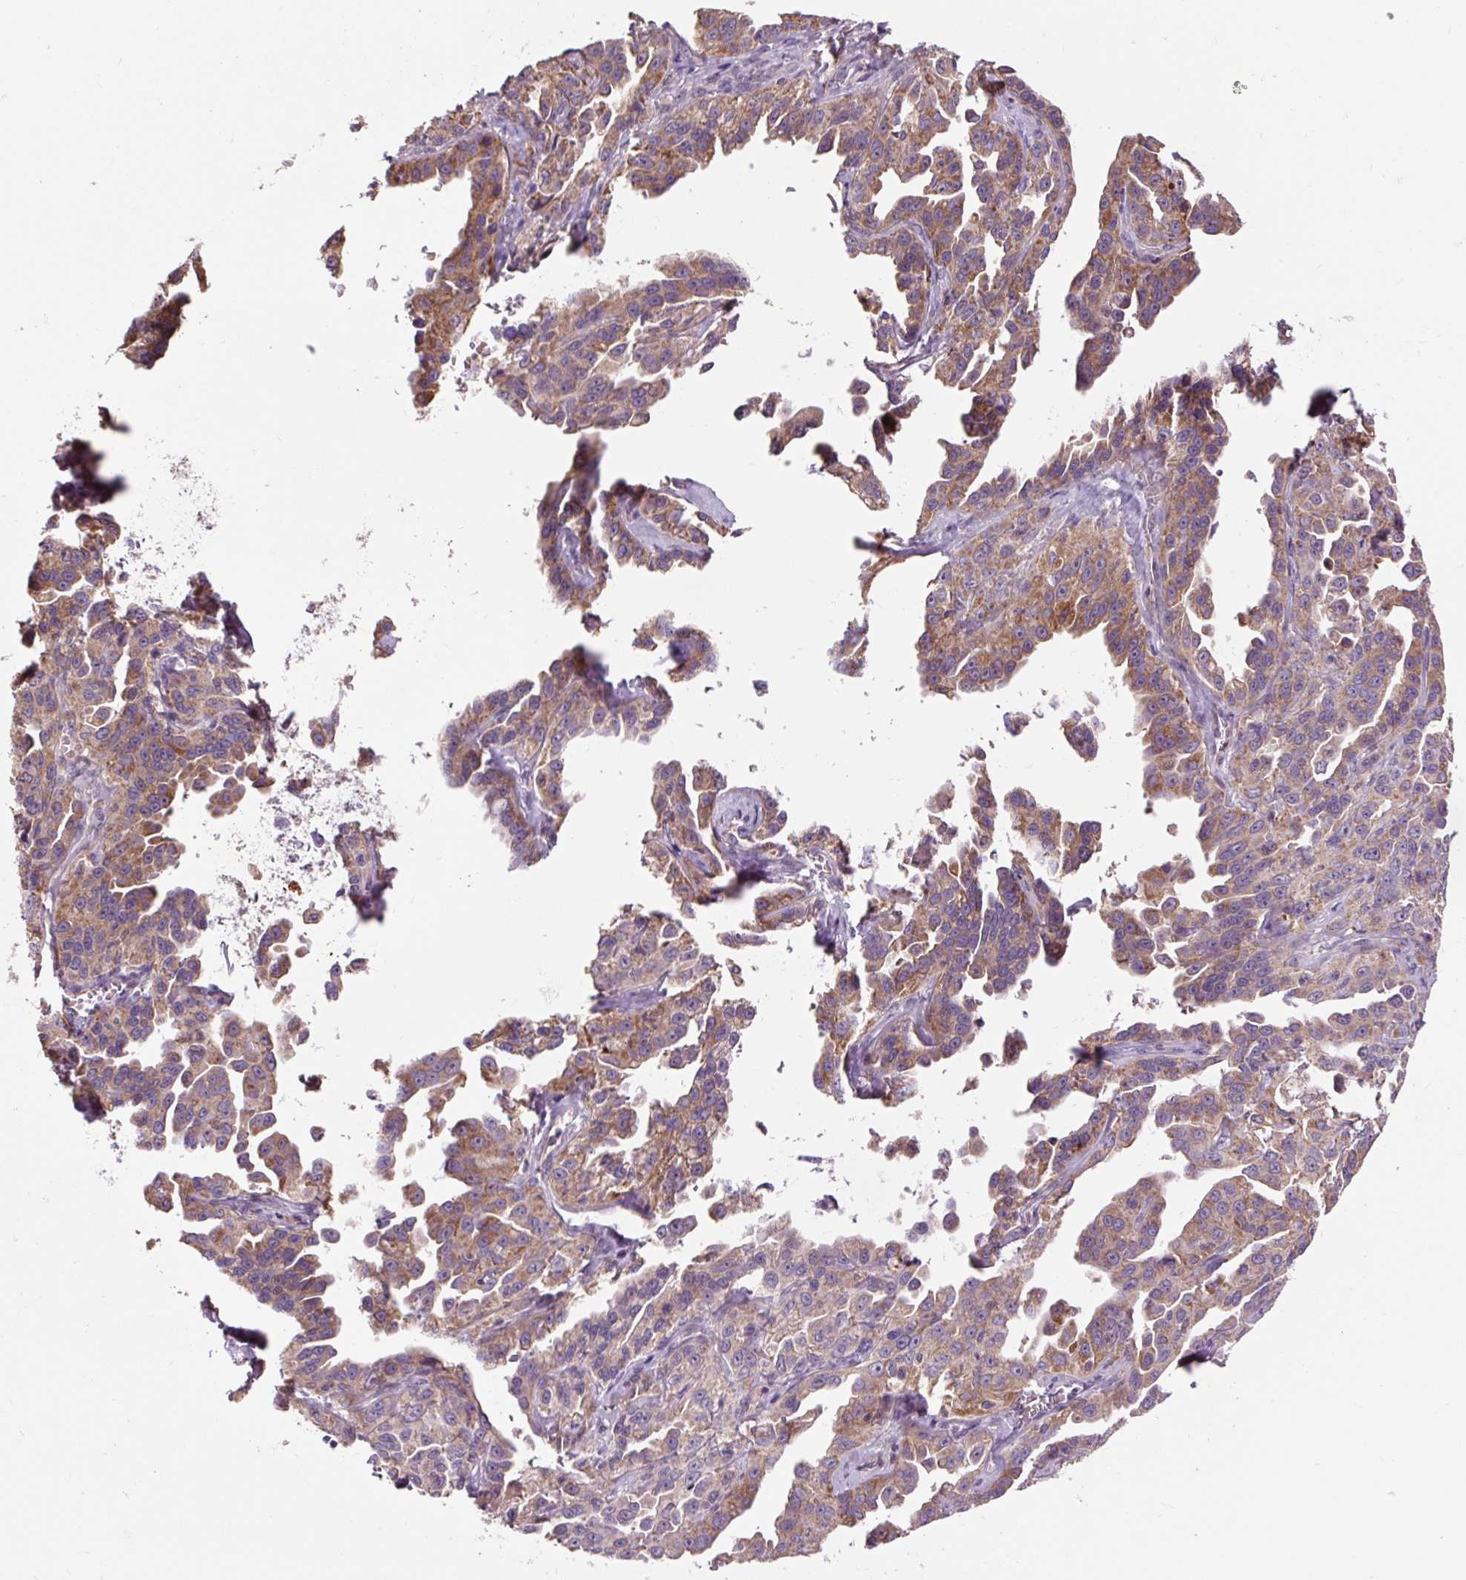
{"staining": {"intensity": "moderate", "quantity": ">75%", "location": "cytoplasmic/membranous"}, "tissue": "ovarian cancer", "cell_type": "Tumor cells", "image_type": "cancer", "snomed": [{"axis": "morphology", "description": "Cystadenocarcinoma, serous, NOS"}, {"axis": "topography", "description": "Ovary"}], "caption": "Immunohistochemistry histopathology image of neoplastic tissue: human ovarian serous cystadenocarcinoma stained using immunohistochemistry displays medium levels of moderate protein expression localized specifically in the cytoplasmic/membranous of tumor cells, appearing as a cytoplasmic/membranous brown color.", "gene": "PRIMPOL", "patient": {"sex": "female", "age": 75}}